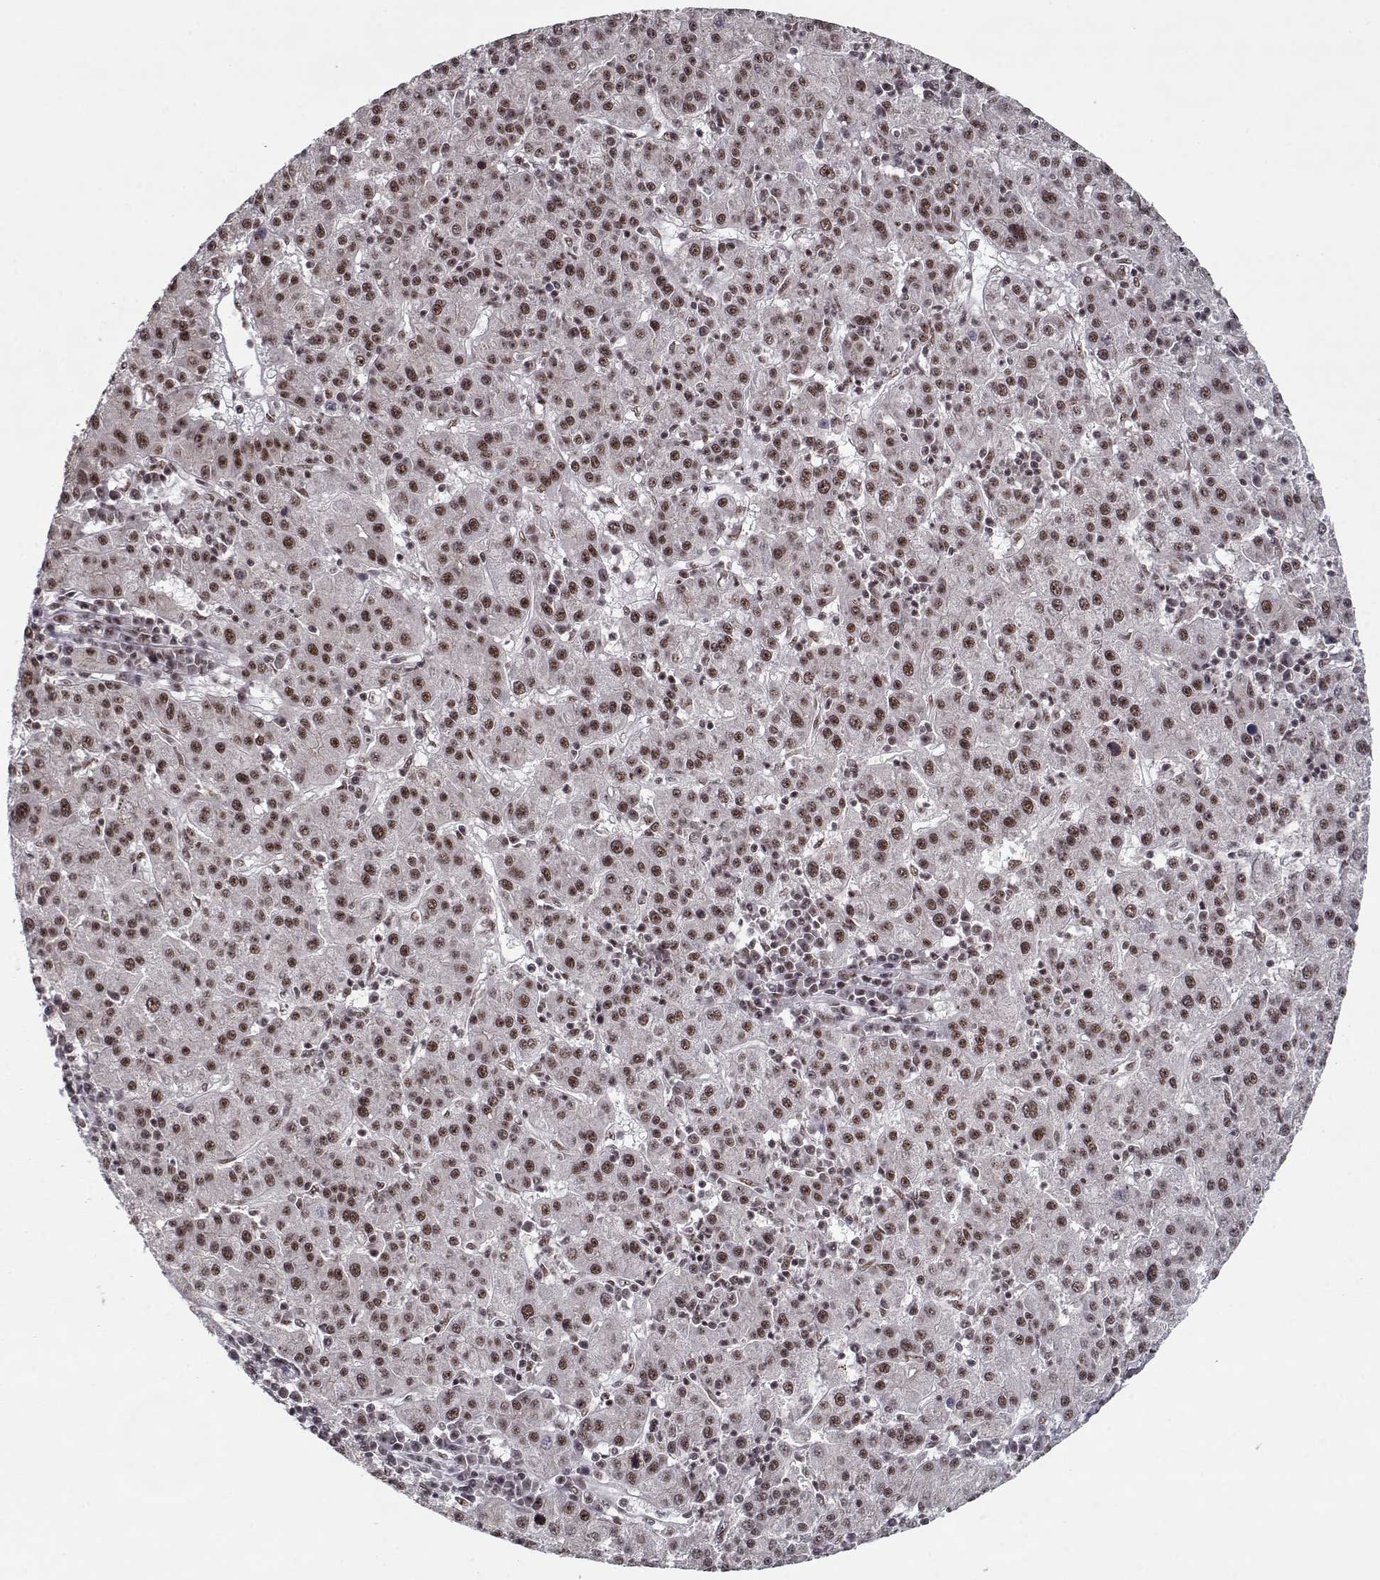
{"staining": {"intensity": "moderate", "quantity": ">75%", "location": "nuclear"}, "tissue": "liver cancer", "cell_type": "Tumor cells", "image_type": "cancer", "snomed": [{"axis": "morphology", "description": "Carcinoma, Hepatocellular, NOS"}, {"axis": "topography", "description": "Liver"}], "caption": "Moderate nuclear expression is seen in about >75% of tumor cells in liver hepatocellular carcinoma.", "gene": "TESPA1", "patient": {"sex": "female", "age": 60}}